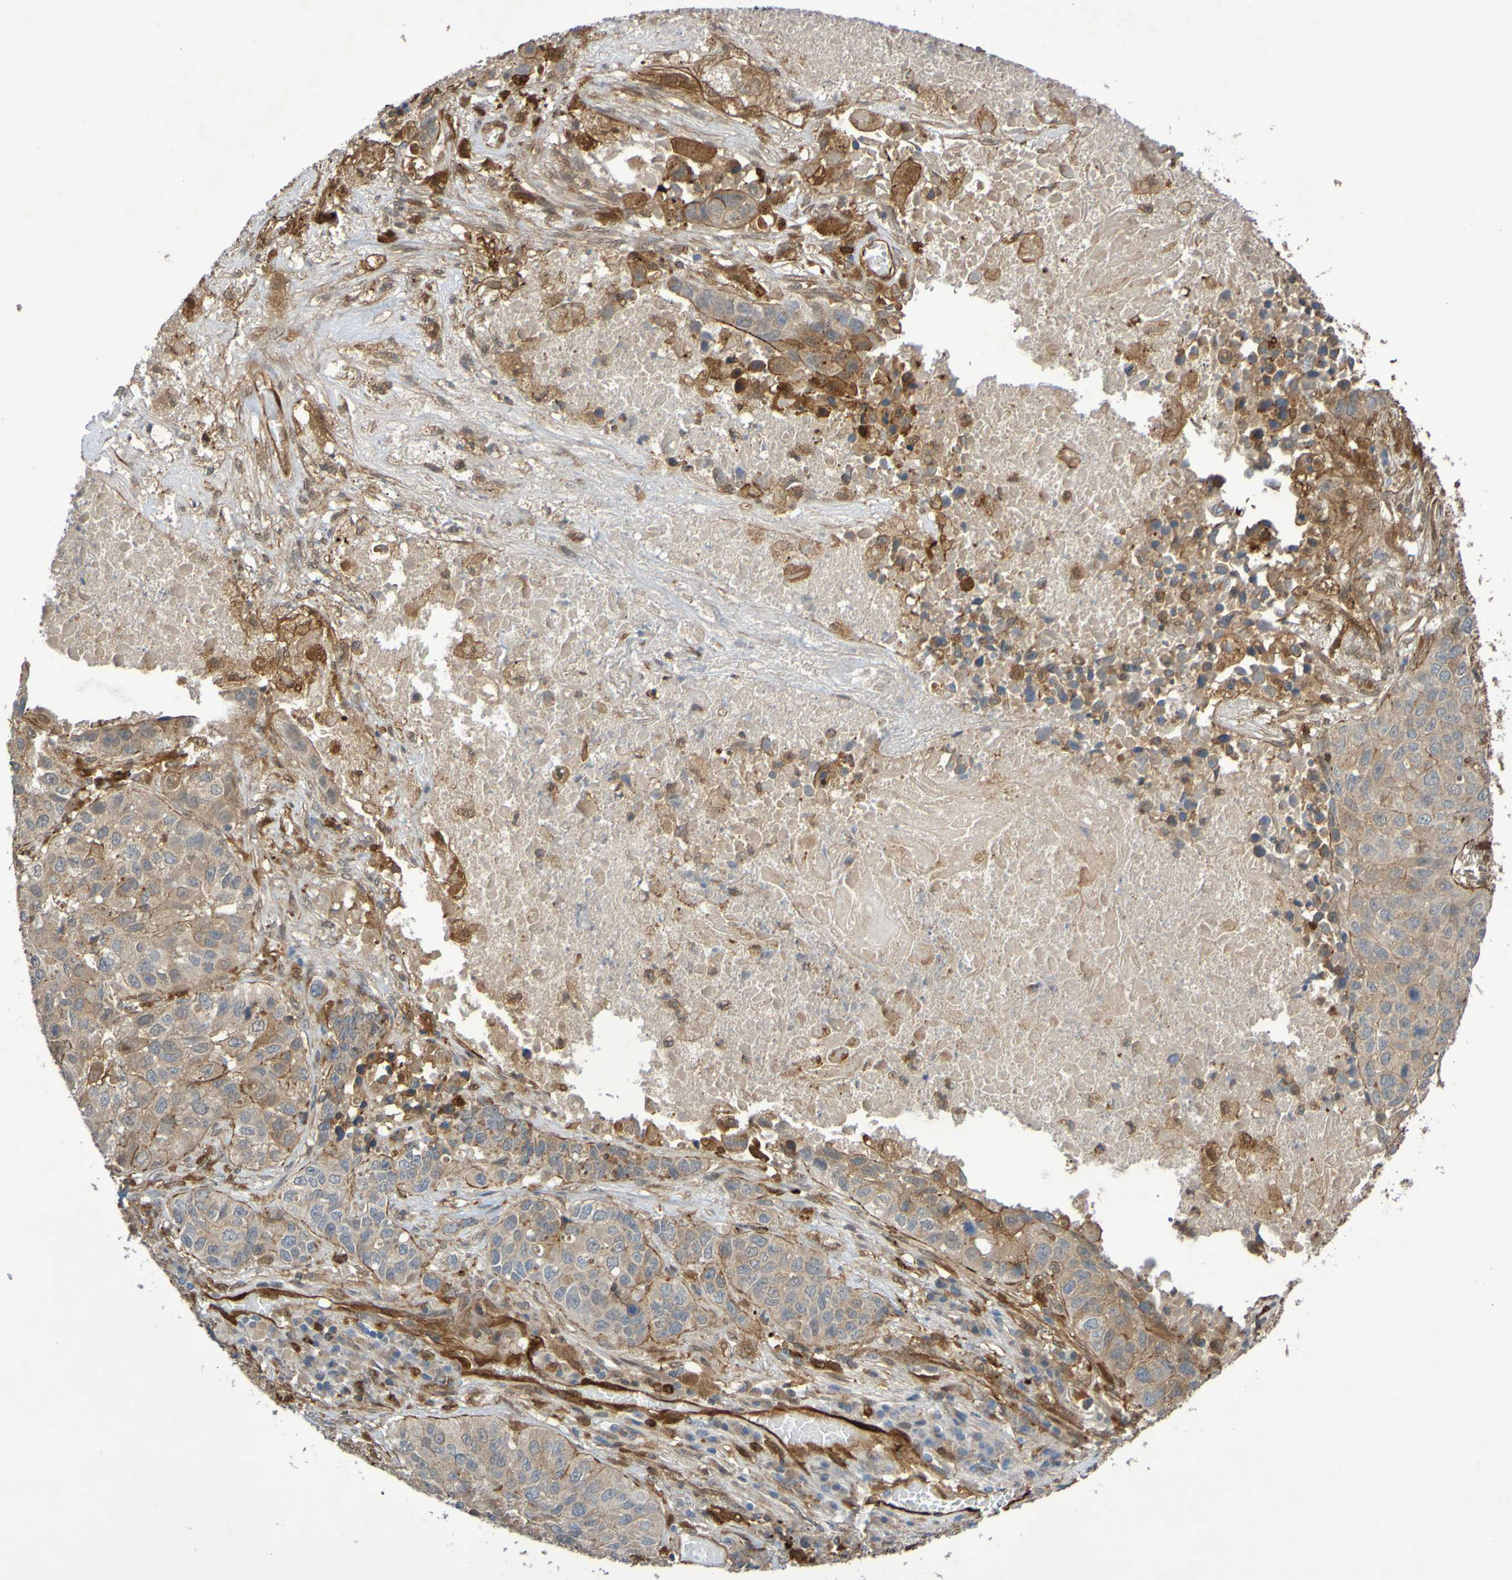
{"staining": {"intensity": "moderate", "quantity": ">75%", "location": "cytoplasmic/membranous"}, "tissue": "lung cancer", "cell_type": "Tumor cells", "image_type": "cancer", "snomed": [{"axis": "morphology", "description": "Squamous cell carcinoma, NOS"}, {"axis": "topography", "description": "Lung"}], "caption": "This image reveals lung cancer stained with immunohistochemistry to label a protein in brown. The cytoplasmic/membranous of tumor cells show moderate positivity for the protein. Nuclei are counter-stained blue.", "gene": "SERPINB6", "patient": {"sex": "male", "age": 57}}